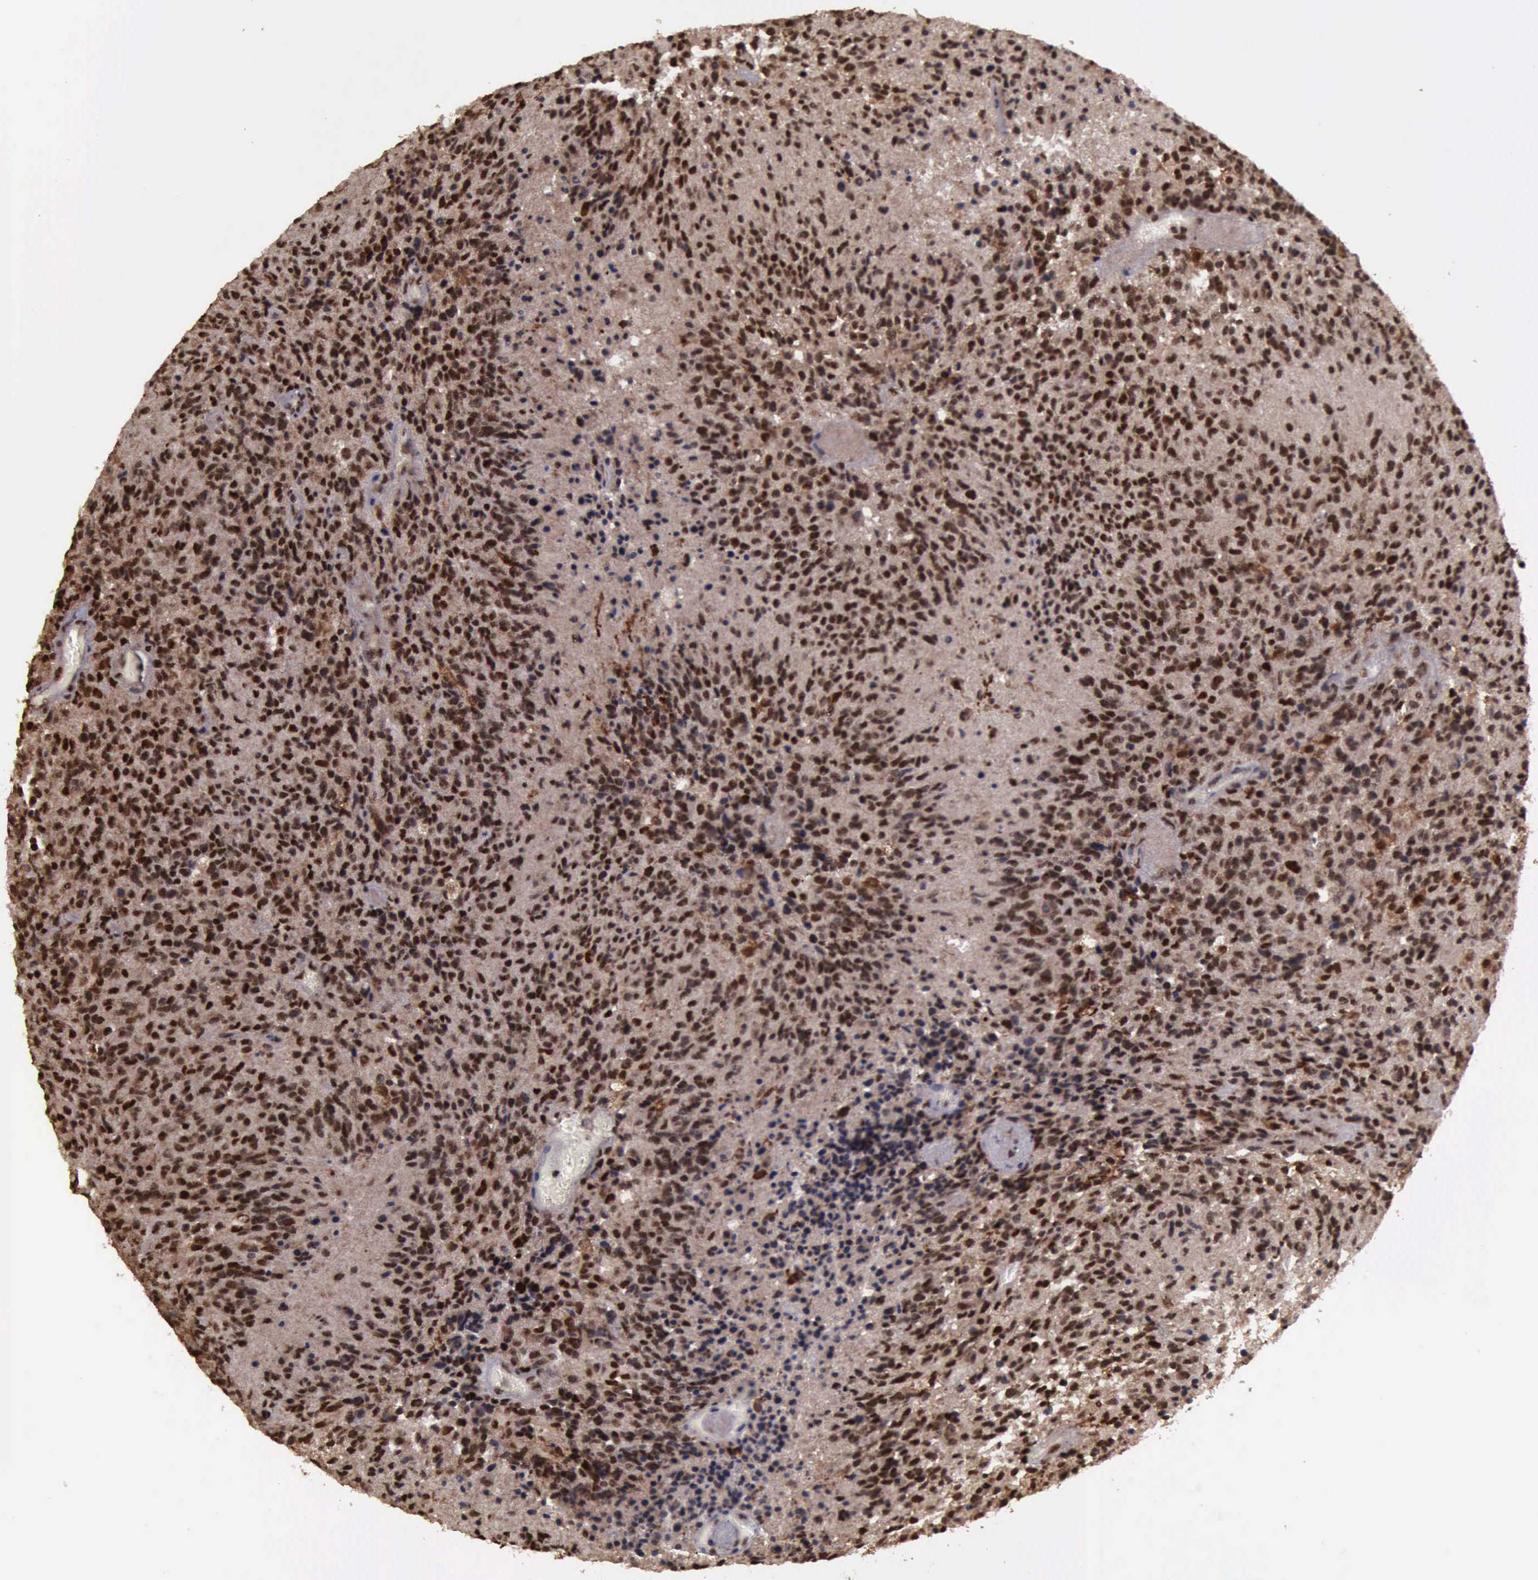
{"staining": {"intensity": "strong", "quantity": ">75%", "location": "cytoplasmic/membranous,nuclear"}, "tissue": "glioma", "cell_type": "Tumor cells", "image_type": "cancer", "snomed": [{"axis": "morphology", "description": "Glioma, malignant, High grade"}, {"axis": "topography", "description": "Brain"}], "caption": "A brown stain shows strong cytoplasmic/membranous and nuclear expression of a protein in glioma tumor cells.", "gene": "TRMT2A", "patient": {"sex": "male", "age": 36}}